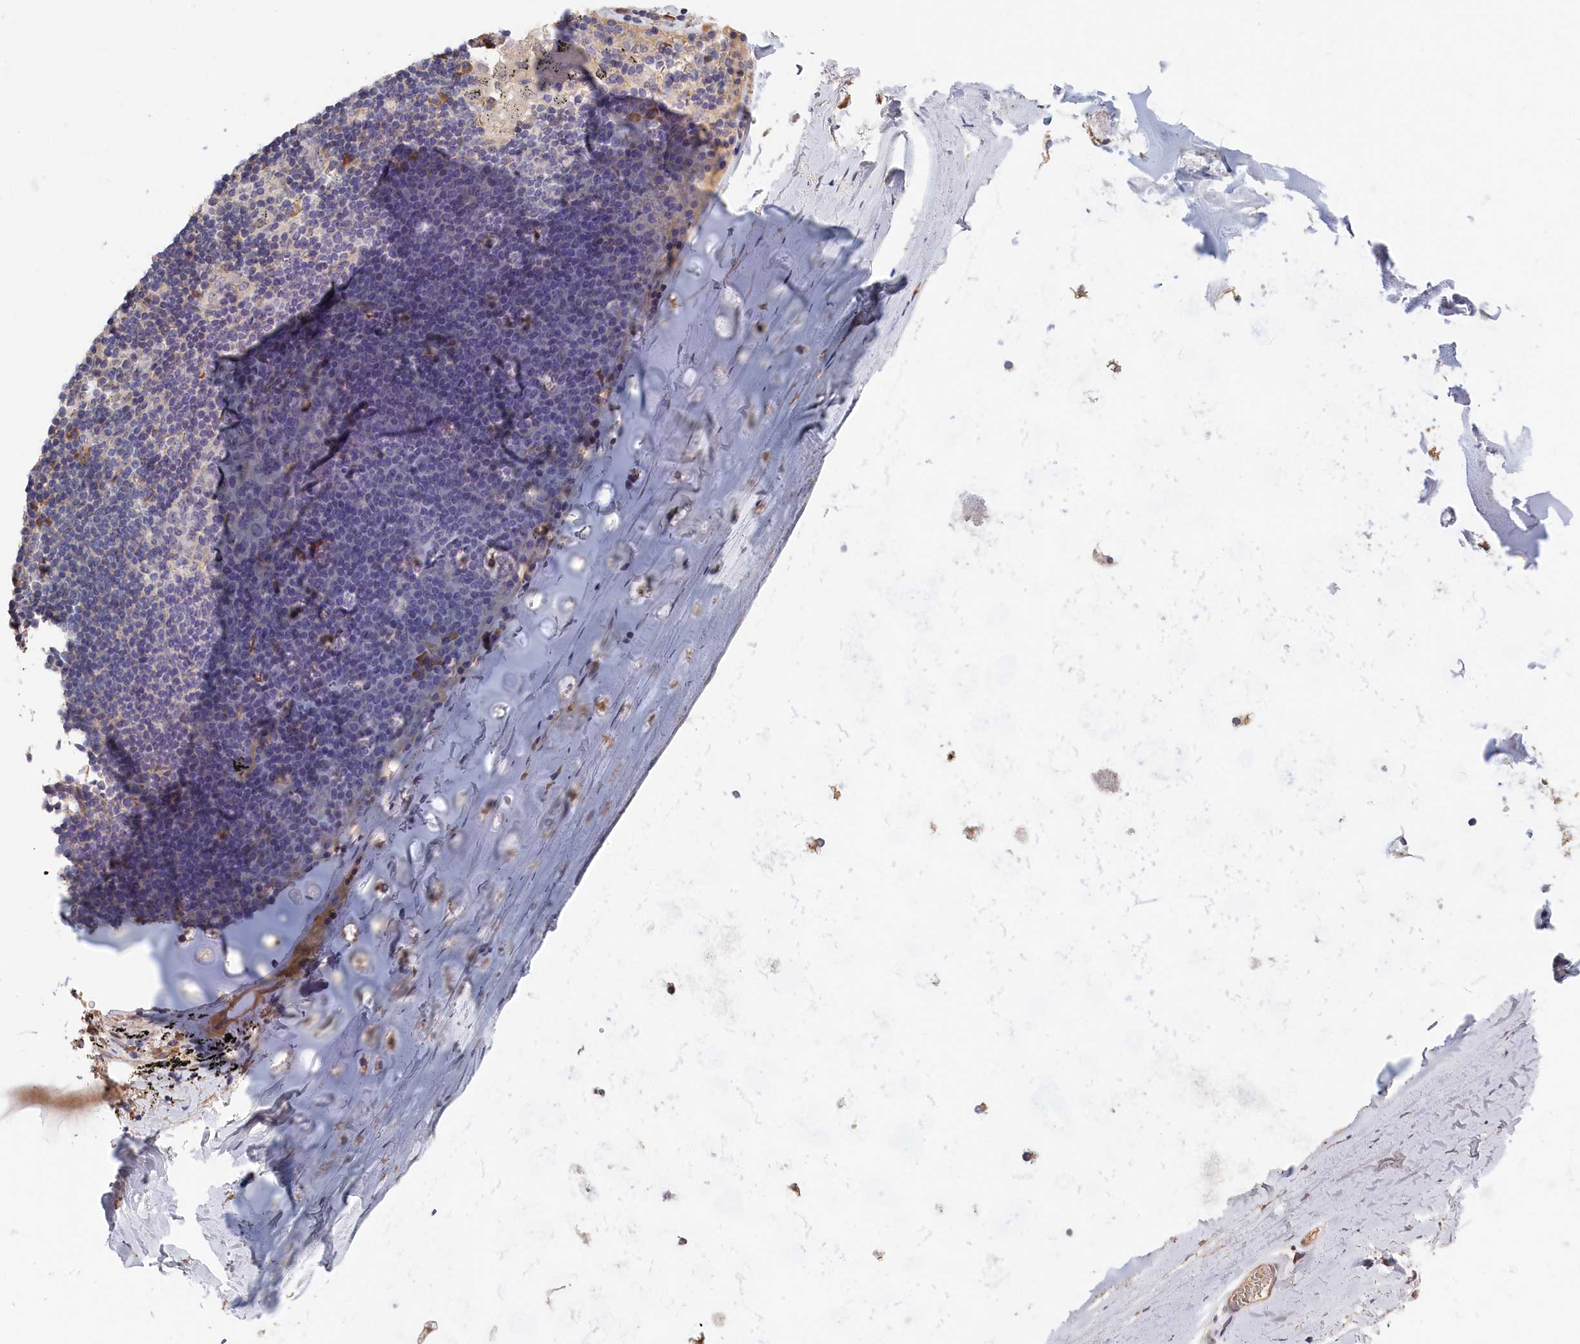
{"staining": {"intensity": "negative", "quantity": "none", "location": "none"}, "tissue": "adipose tissue", "cell_type": "Adipocytes", "image_type": "normal", "snomed": [{"axis": "morphology", "description": "Normal tissue, NOS"}, {"axis": "topography", "description": "Lymph node"}, {"axis": "topography", "description": "Bronchus"}], "caption": "Immunohistochemistry (IHC) image of normal human adipose tissue stained for a protein (brown), which reveals no positivity in adipocytes. Brightfield microscopy of immunohistochemistry stained with DAB (3,3'-diaminobenzidine) (brown) and hematoxylin (blue), captured at high magnification.", "gene": "CYB5D2", "patient": {"sex": "male", "age": 63}}